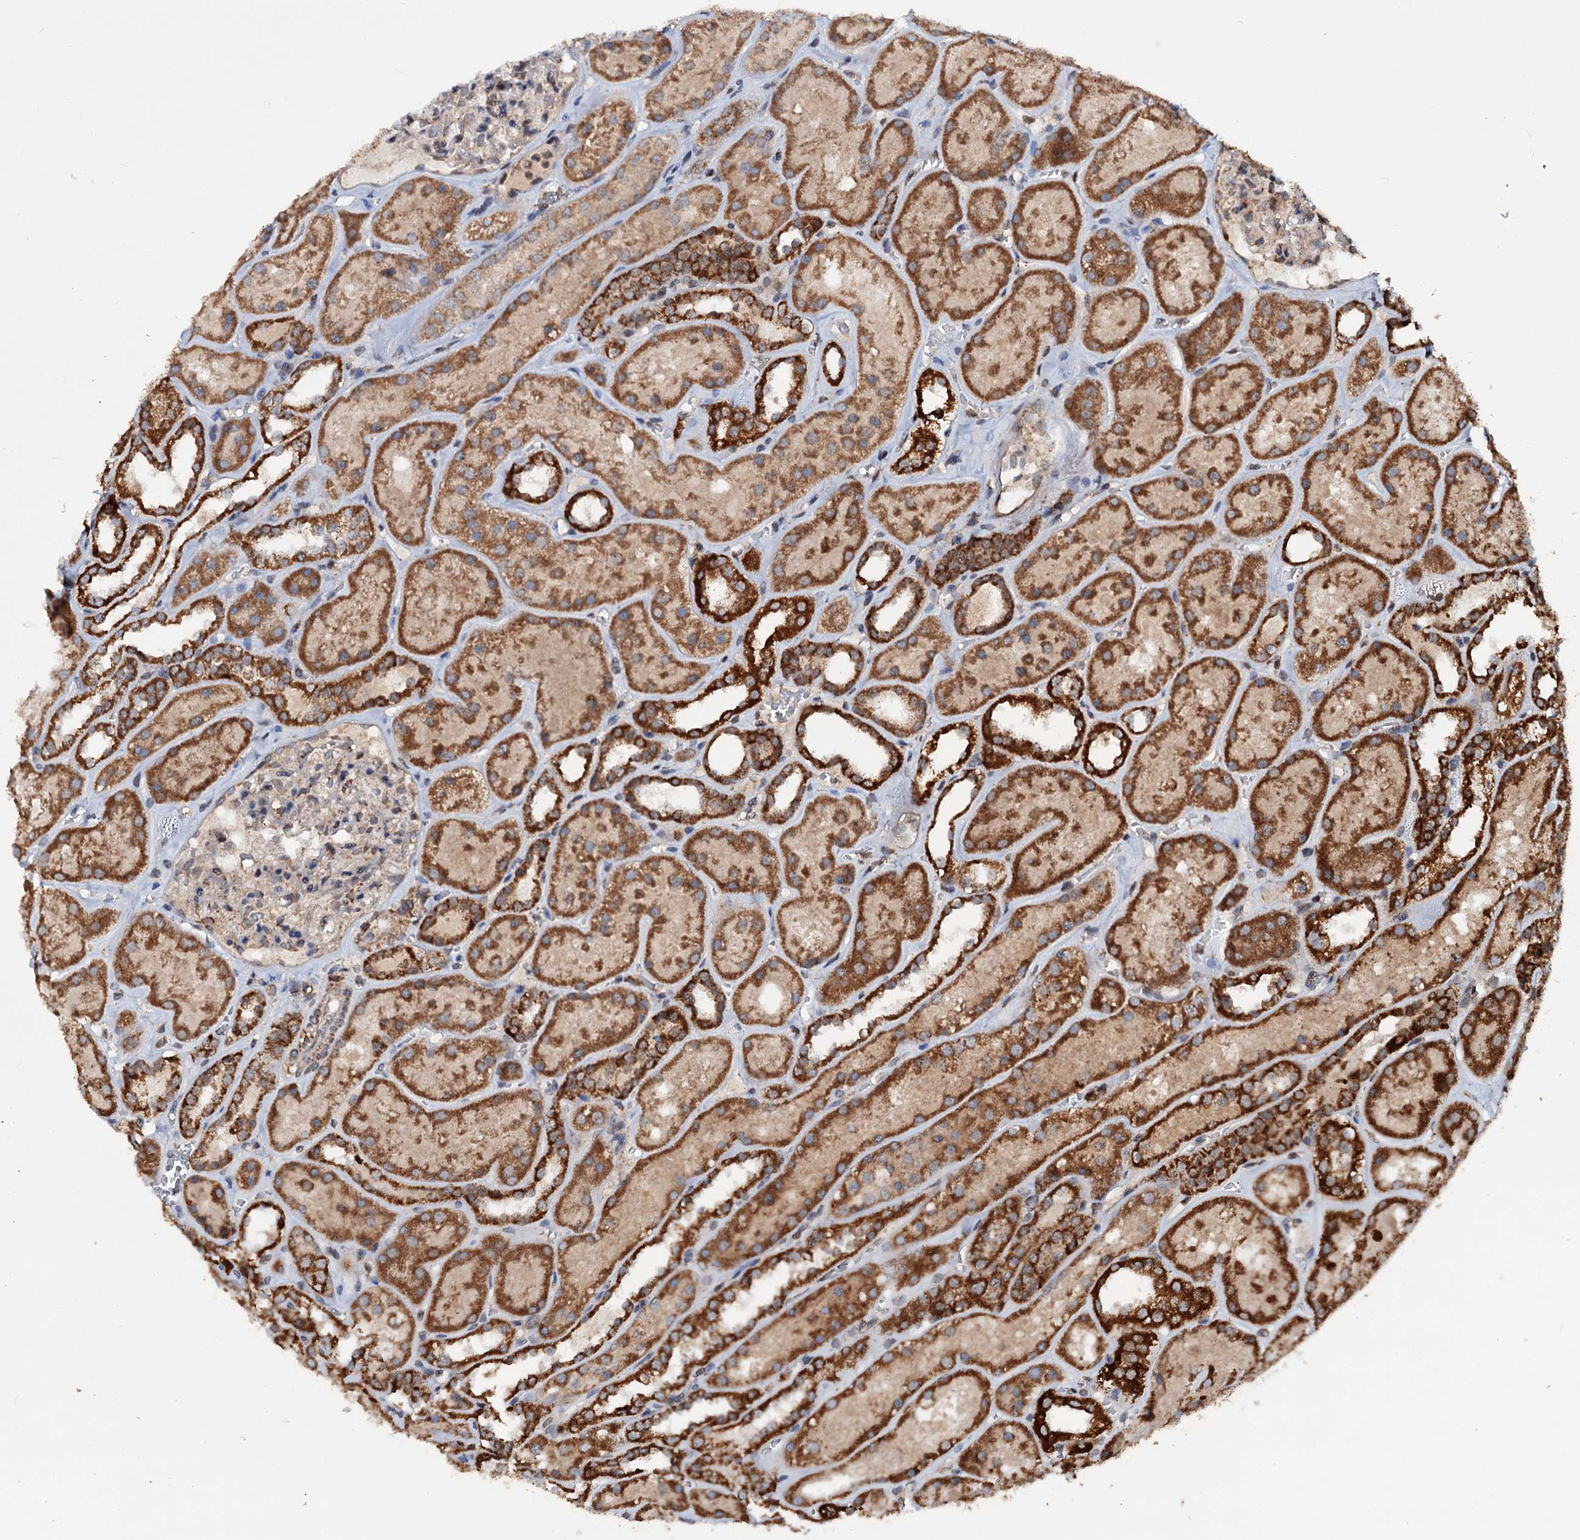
{"staining": {"intensity": "moderate", "quantity": "25%-75%", "location": "cytoplasmic/membranous"}, "tissue": "kidney", "cell_type": "Cells in glomeruli", "image_type": "normal", "snomed": [{"axis": "morphology", "description": "Normal tissue, NOS"}, {"axis": "topography", "description": "Kidney"}], "caption": "A brown stain labels moderate cytoplasmic/membranous expression of a protein in cells in glomeruli of normal human kidney. (brown staining indicates protein expression, while blue staining denotes nuclei).", "gene": "CEP76", "patient": {"sex": "female", "age": 41}}